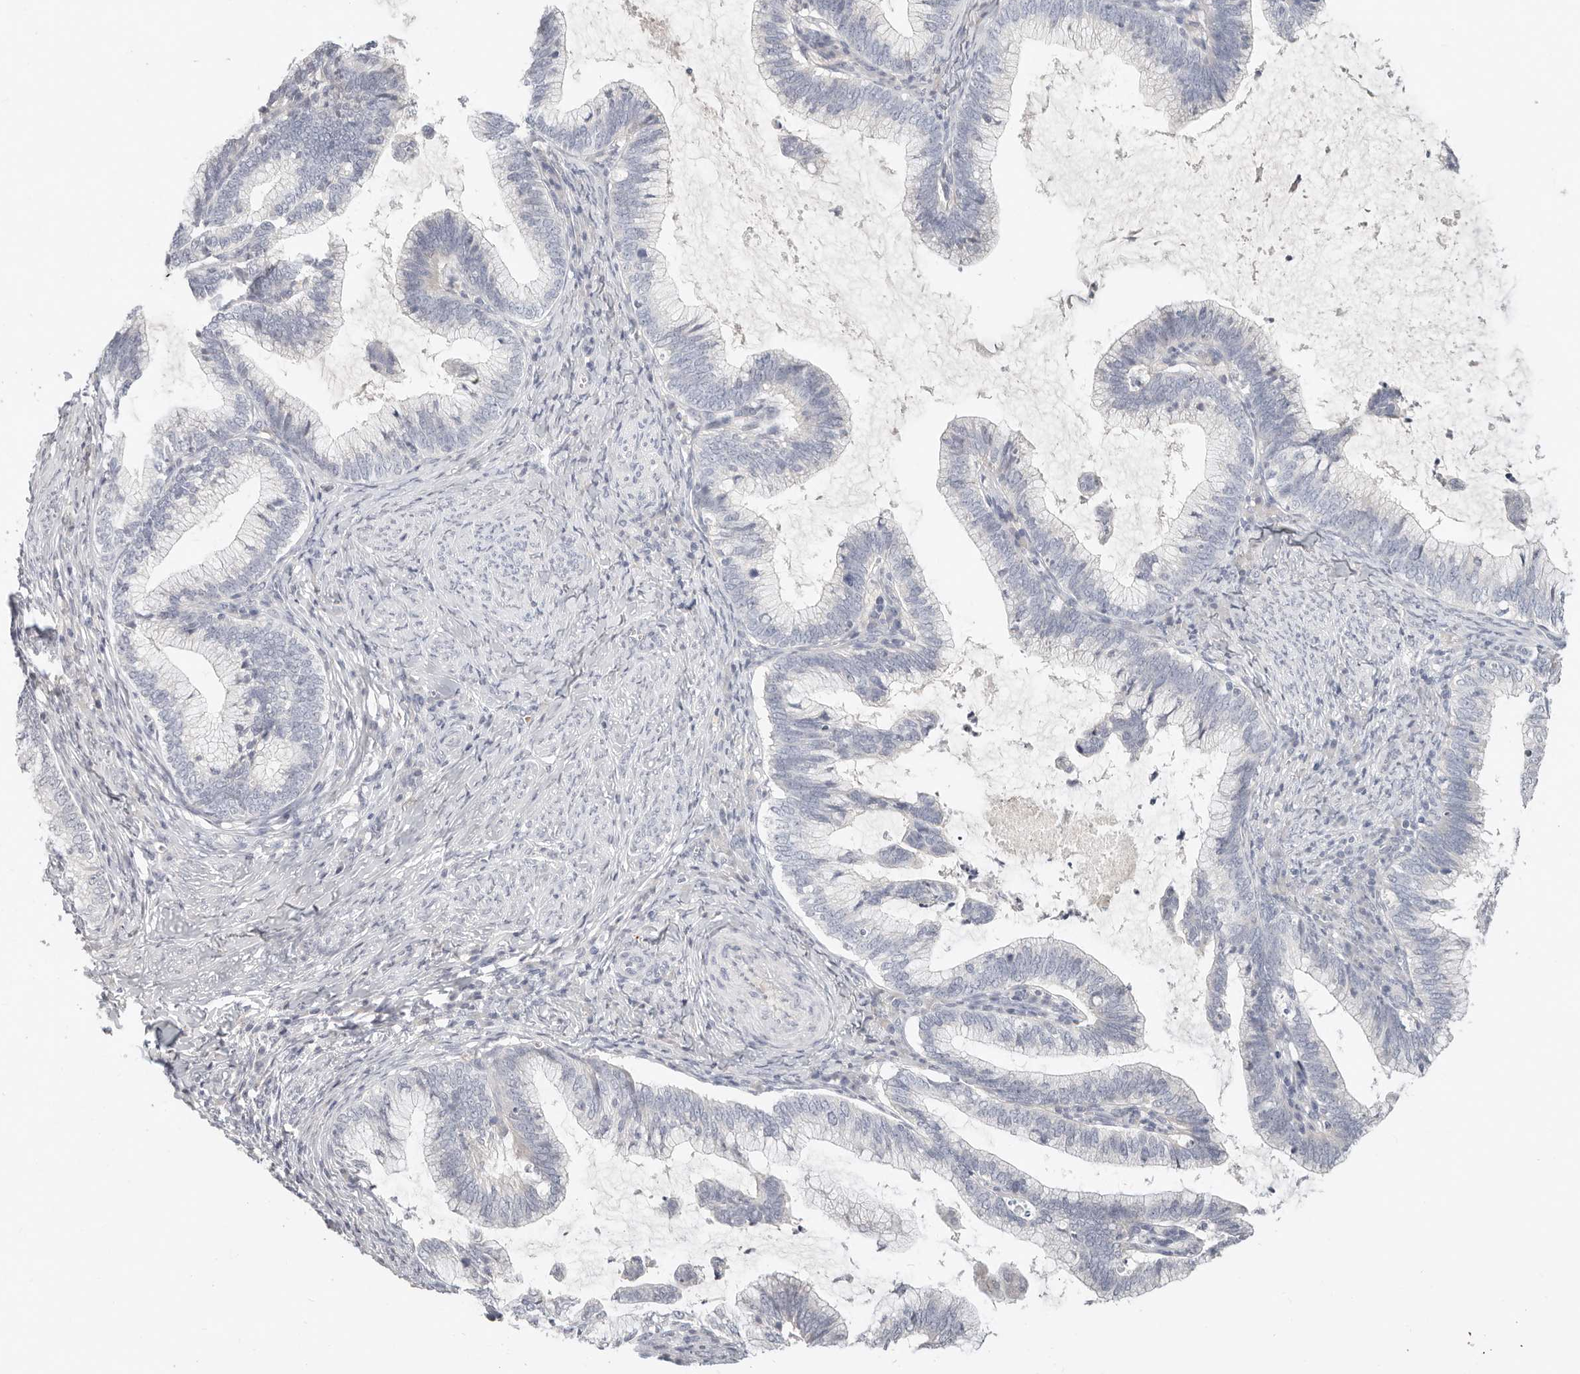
{"staining": {"intensity": "negative", "quantity": "none", "location": "none"}, "tissue": "cervical cancer", "cell_type": "Tumor cells", "image_type": "cancer", "snomed": [{"axis": "morphology", "description": "Adenocarcinoma, NOS"}, {"axis": "topography", "description": "Cervix"}], "caption": "This is an immunohistochemistry micrograph of cervical cancer (adenocarcinoma). There is no expression in tumor cells.", "gene": "TMEM63B", "patient": {"sex": "female", "age": 36}}